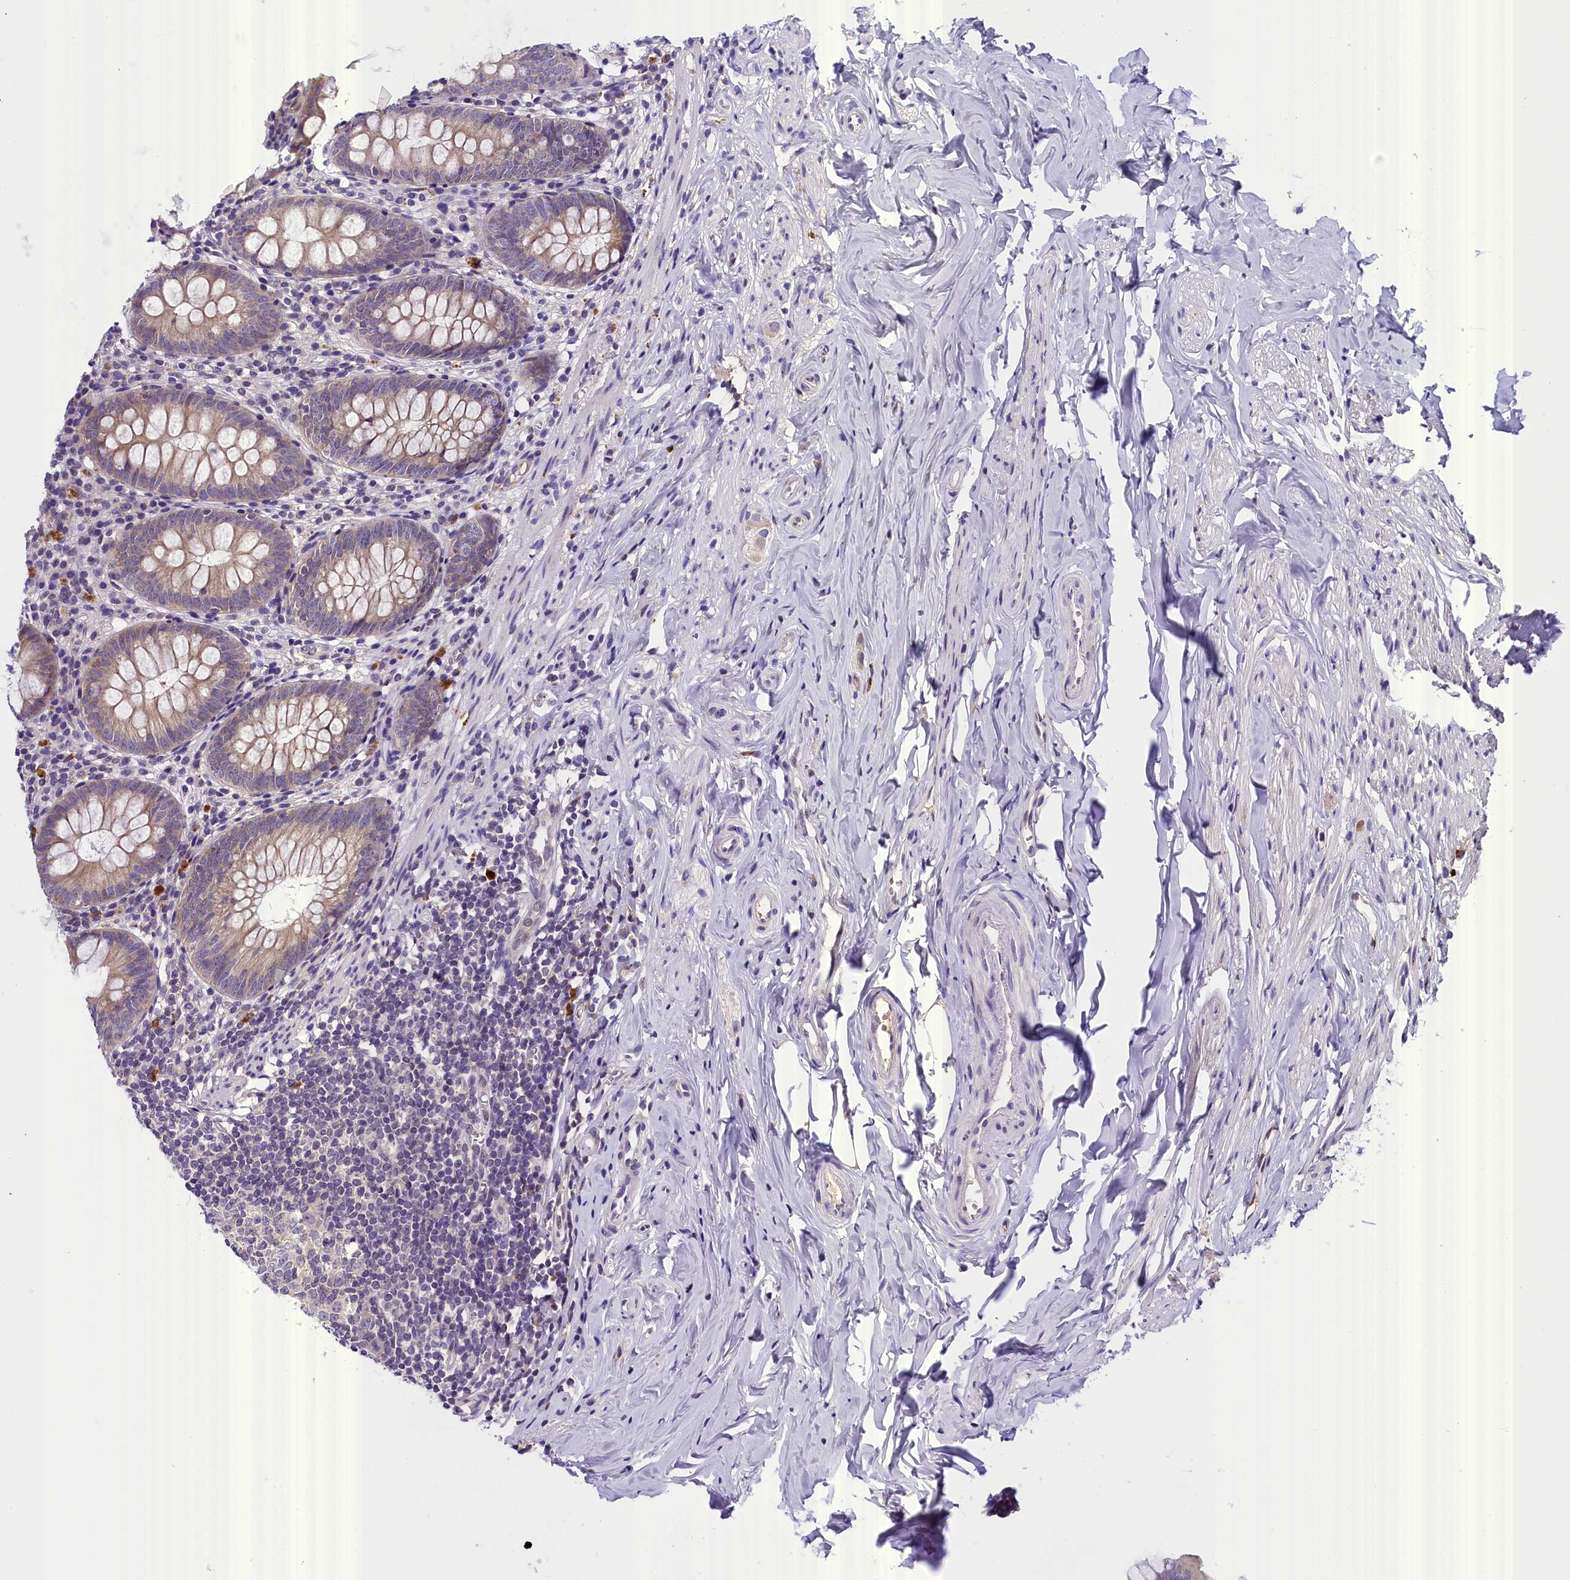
{"staining": {"intensity": "weak", "quantity": "<25%", "location": "cytoplasmic/membranous"}, "tissue": "appendix", "cell_type": "Glandular cells", "image_type": "normal", "snomed": [{"axis": "morphology", "description": "Normal tissue, NOS"}, {"axis": "topography", "description": "Appendix"}], "caption": "The histopathology image exhibits no significant staining in glandular cells of appendix. (DAB immunohistochemistry (IHC) visualized using brightfield microscopy, high magnification).", "gene": "ENKD1", "patient": {"sex": "female", "age": 51}}